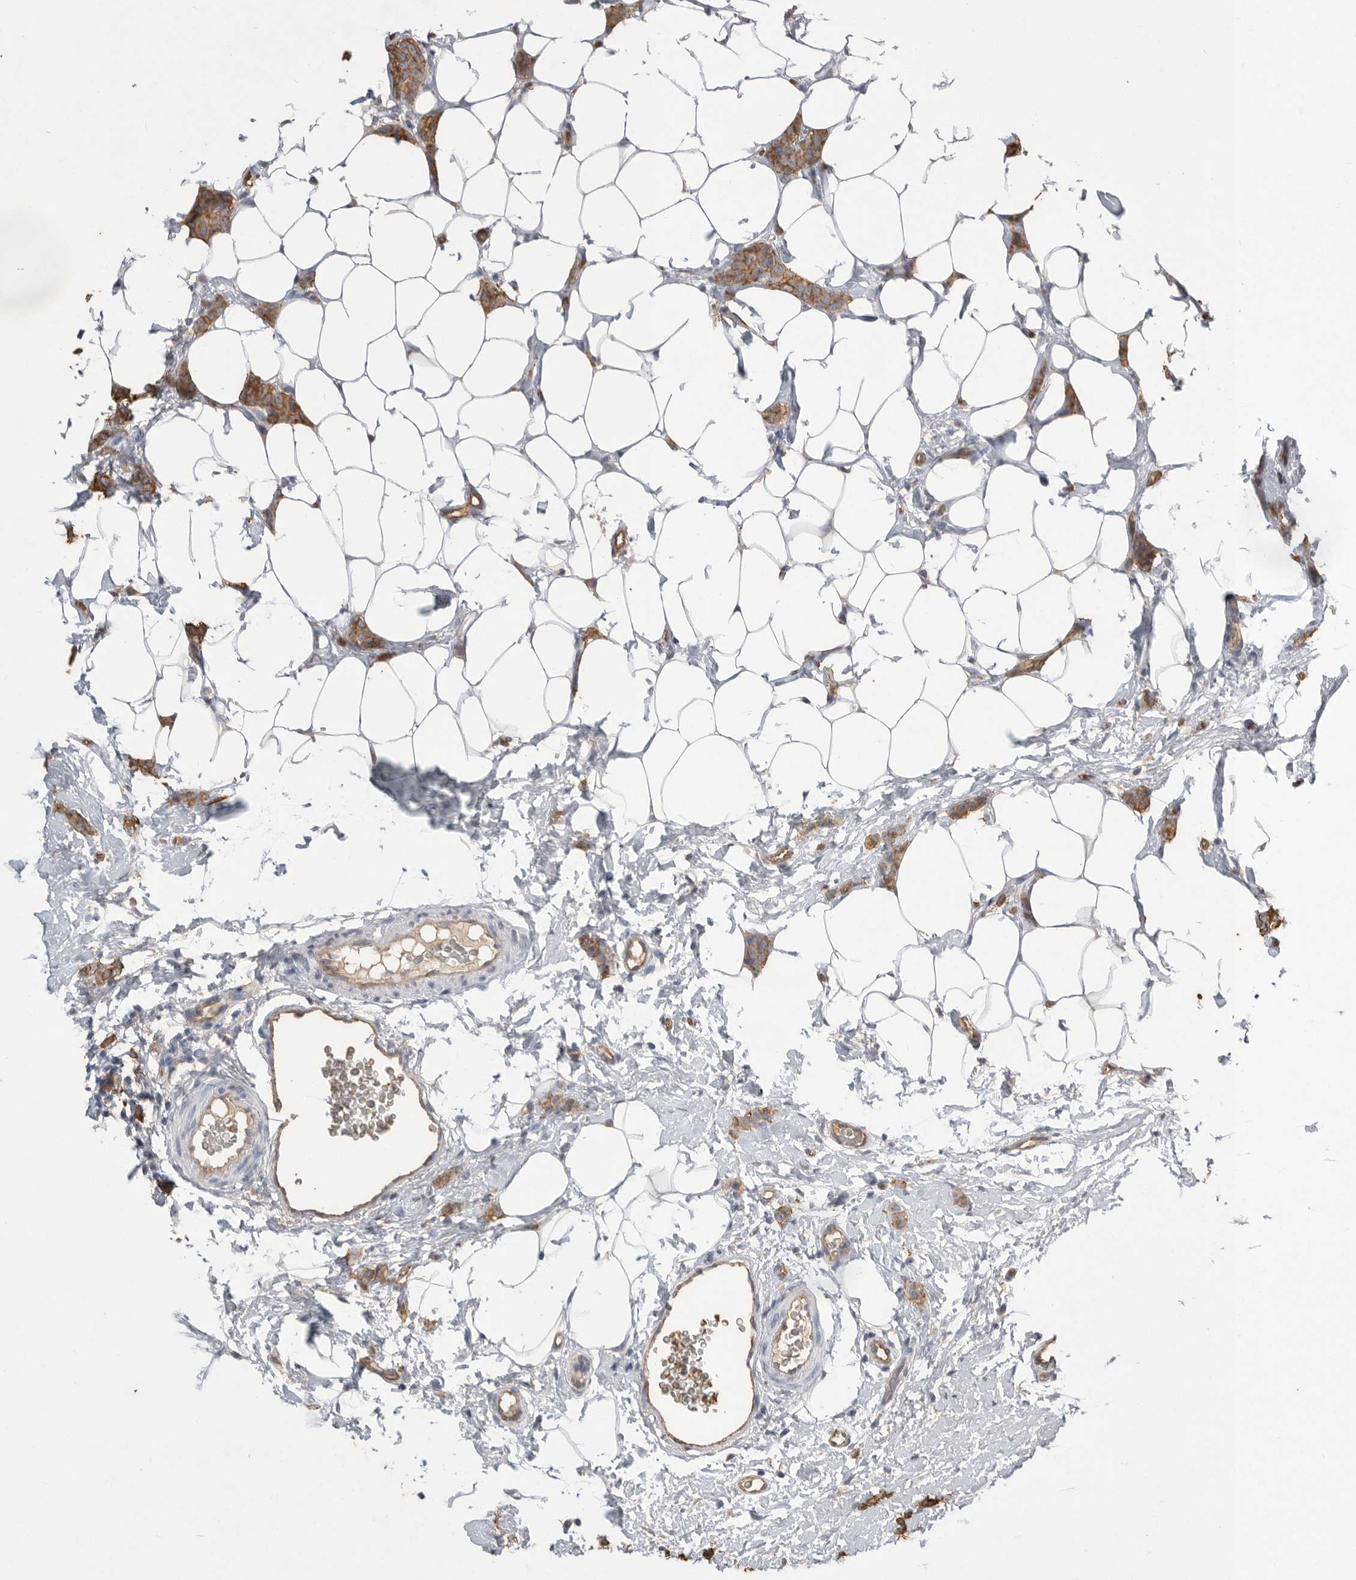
{"staining": {"intensity": "weak", "quantity": ">75%", "location": "cytoplasmic/membranous"}, "tissue": "breast cancer", "cell_type": "Tumor cells", "image_type": "cancer", "snomed": [{"axis": "morphology", "description": "Lobular carcinoma"}, {"axis": "topography", "description": "Skin"}, {"axis": "topography", "description": "Breast"}], "caption": "A histopathology image showing weak cytoplasmic/membranous positivity in about >75% of tumor cells in breast cancer, as visualized by brown immunohistochemical staining.", "gene": "IL27", "patient": {"sex": "female", "age": 46}}